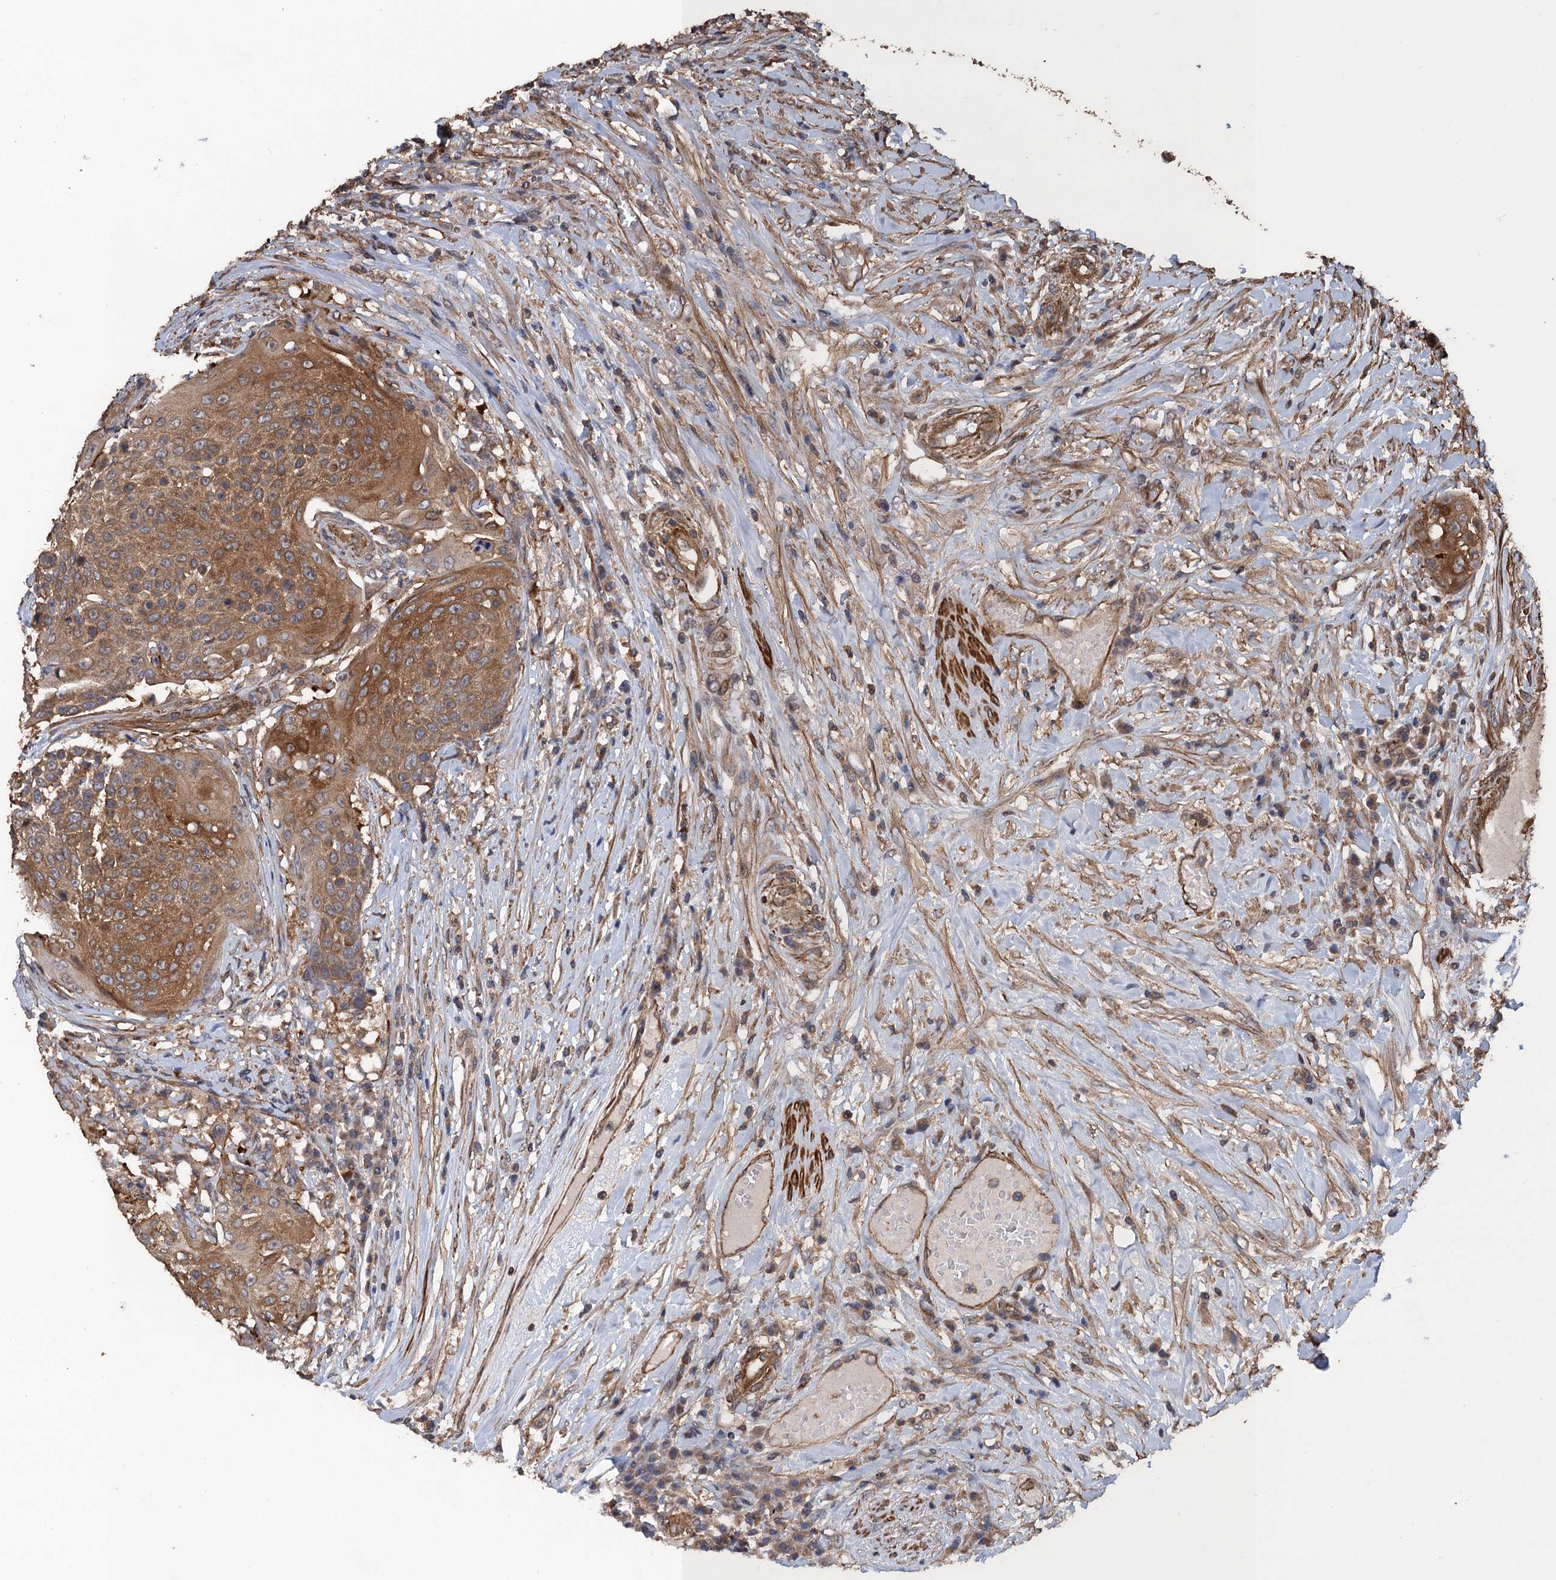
{"staining": {"intensity": "moderate", "quantity": ">75%", "location": "cytoplasmic/membranous"}, "tissue": "urothelial cancer", "cell_type": "Tumor cells", "image_type": "cancer", "snomed": [{"axis": "morphology", "description": "Urothelial carcinoma, High grade"}, {"axis": "topography", "description": "Urinary bladder"}], "caption": "A brown stain shows moderate cytoplasmic/membranous expression of a protein in urothelial carcinoma (high-grade) tumor cells.", "gene": "PPP4R1", "patient": {"sex": "female", "age": 63}}